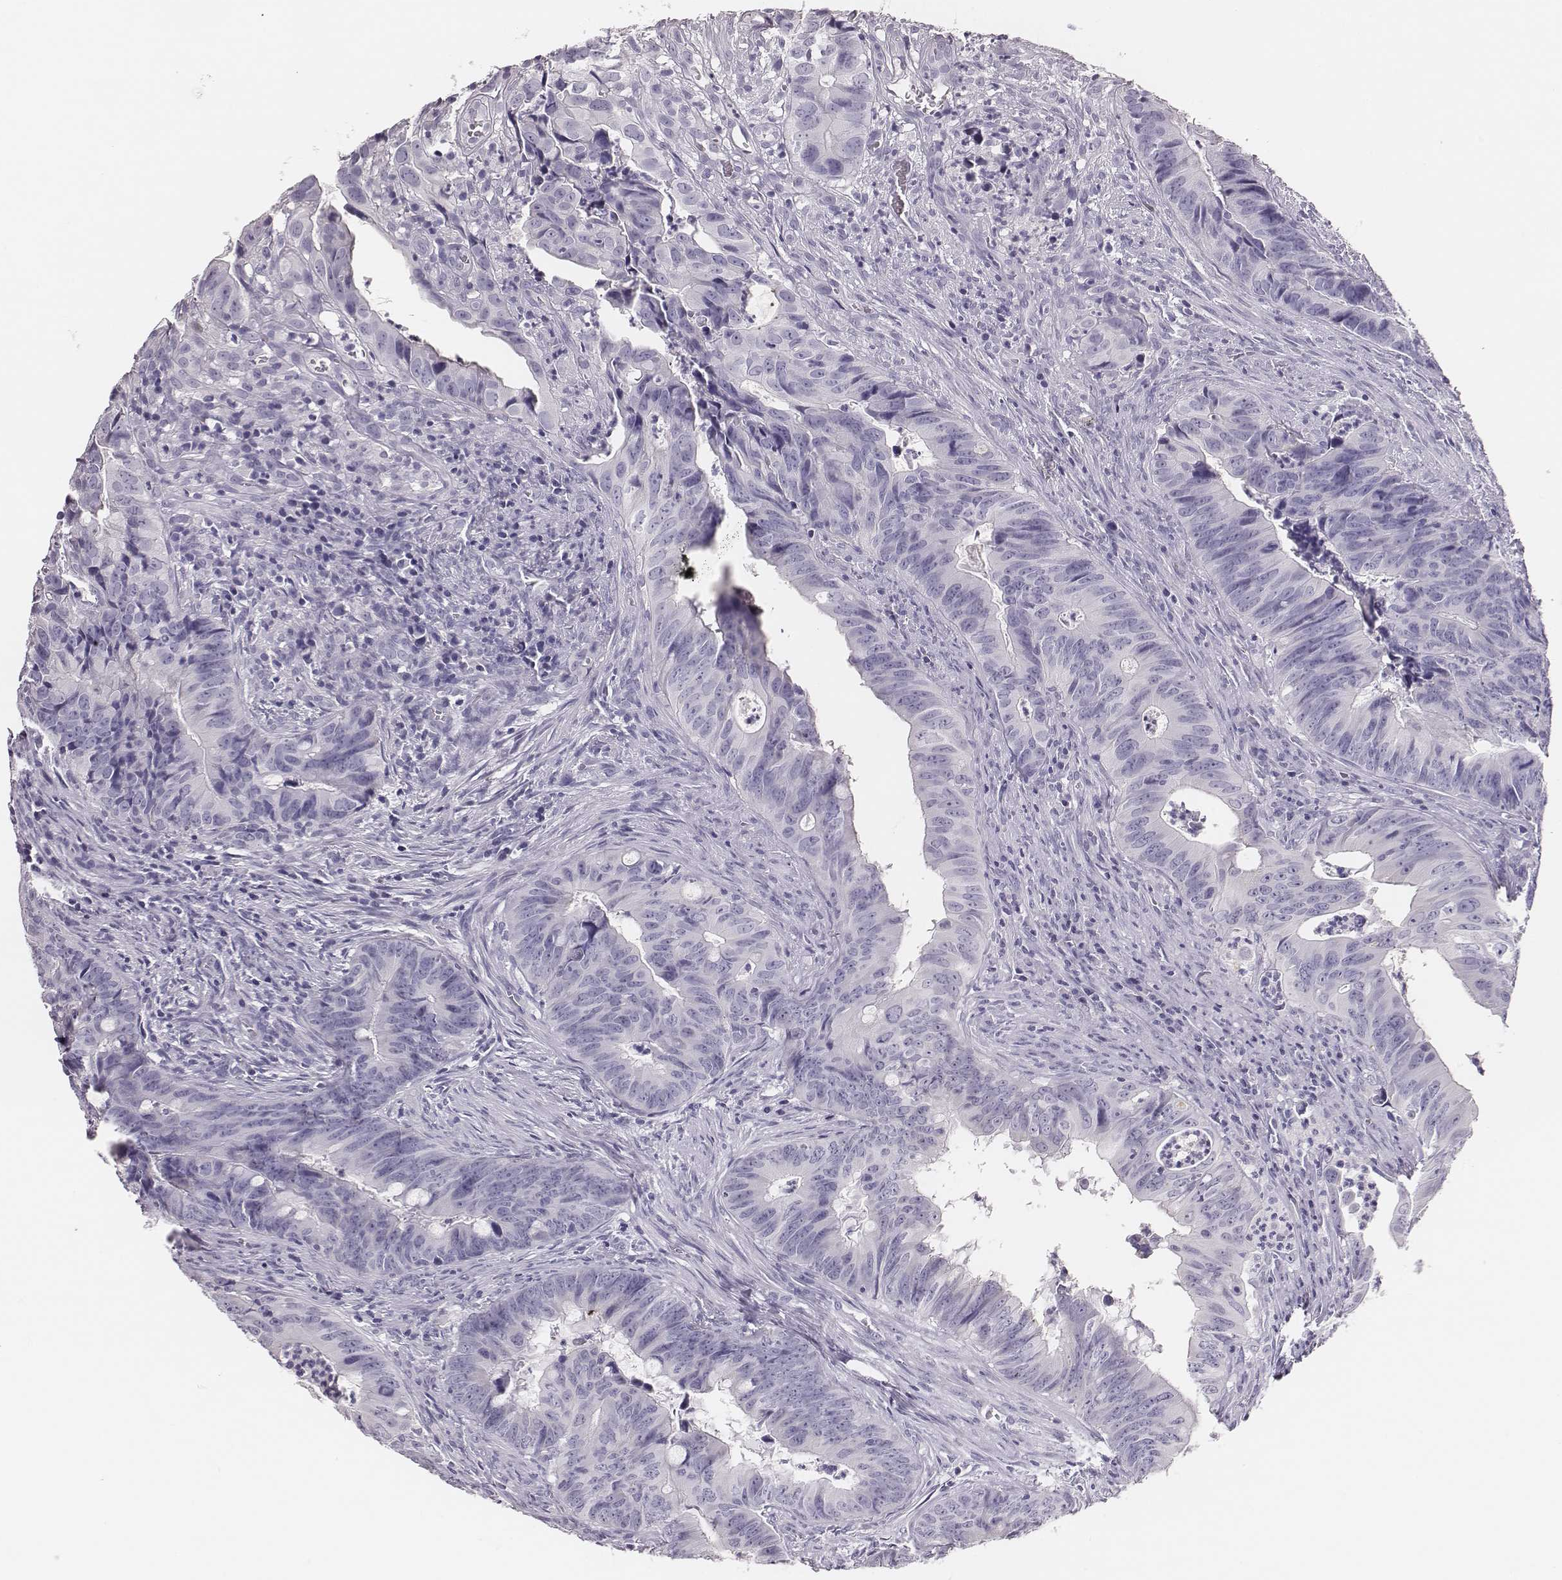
{"staining": {"intensity": "negative", "quantity": "none", "location": "none"}, "tissue": "colorectal cancer", "cell_type": "Tumor cells", "image_type": "cancer", "snomed": [{"axis": "morphology", "description": "Adenocarcinoma, NOS"}, {"axis": "topography", "description": "Colon"}], "caption": "Tumor cells show no significant protein positivity in colorectal cancer (adenocarcinoma).", "gene": "H1-6", "patient": {"sex": "female", "age": 82}}